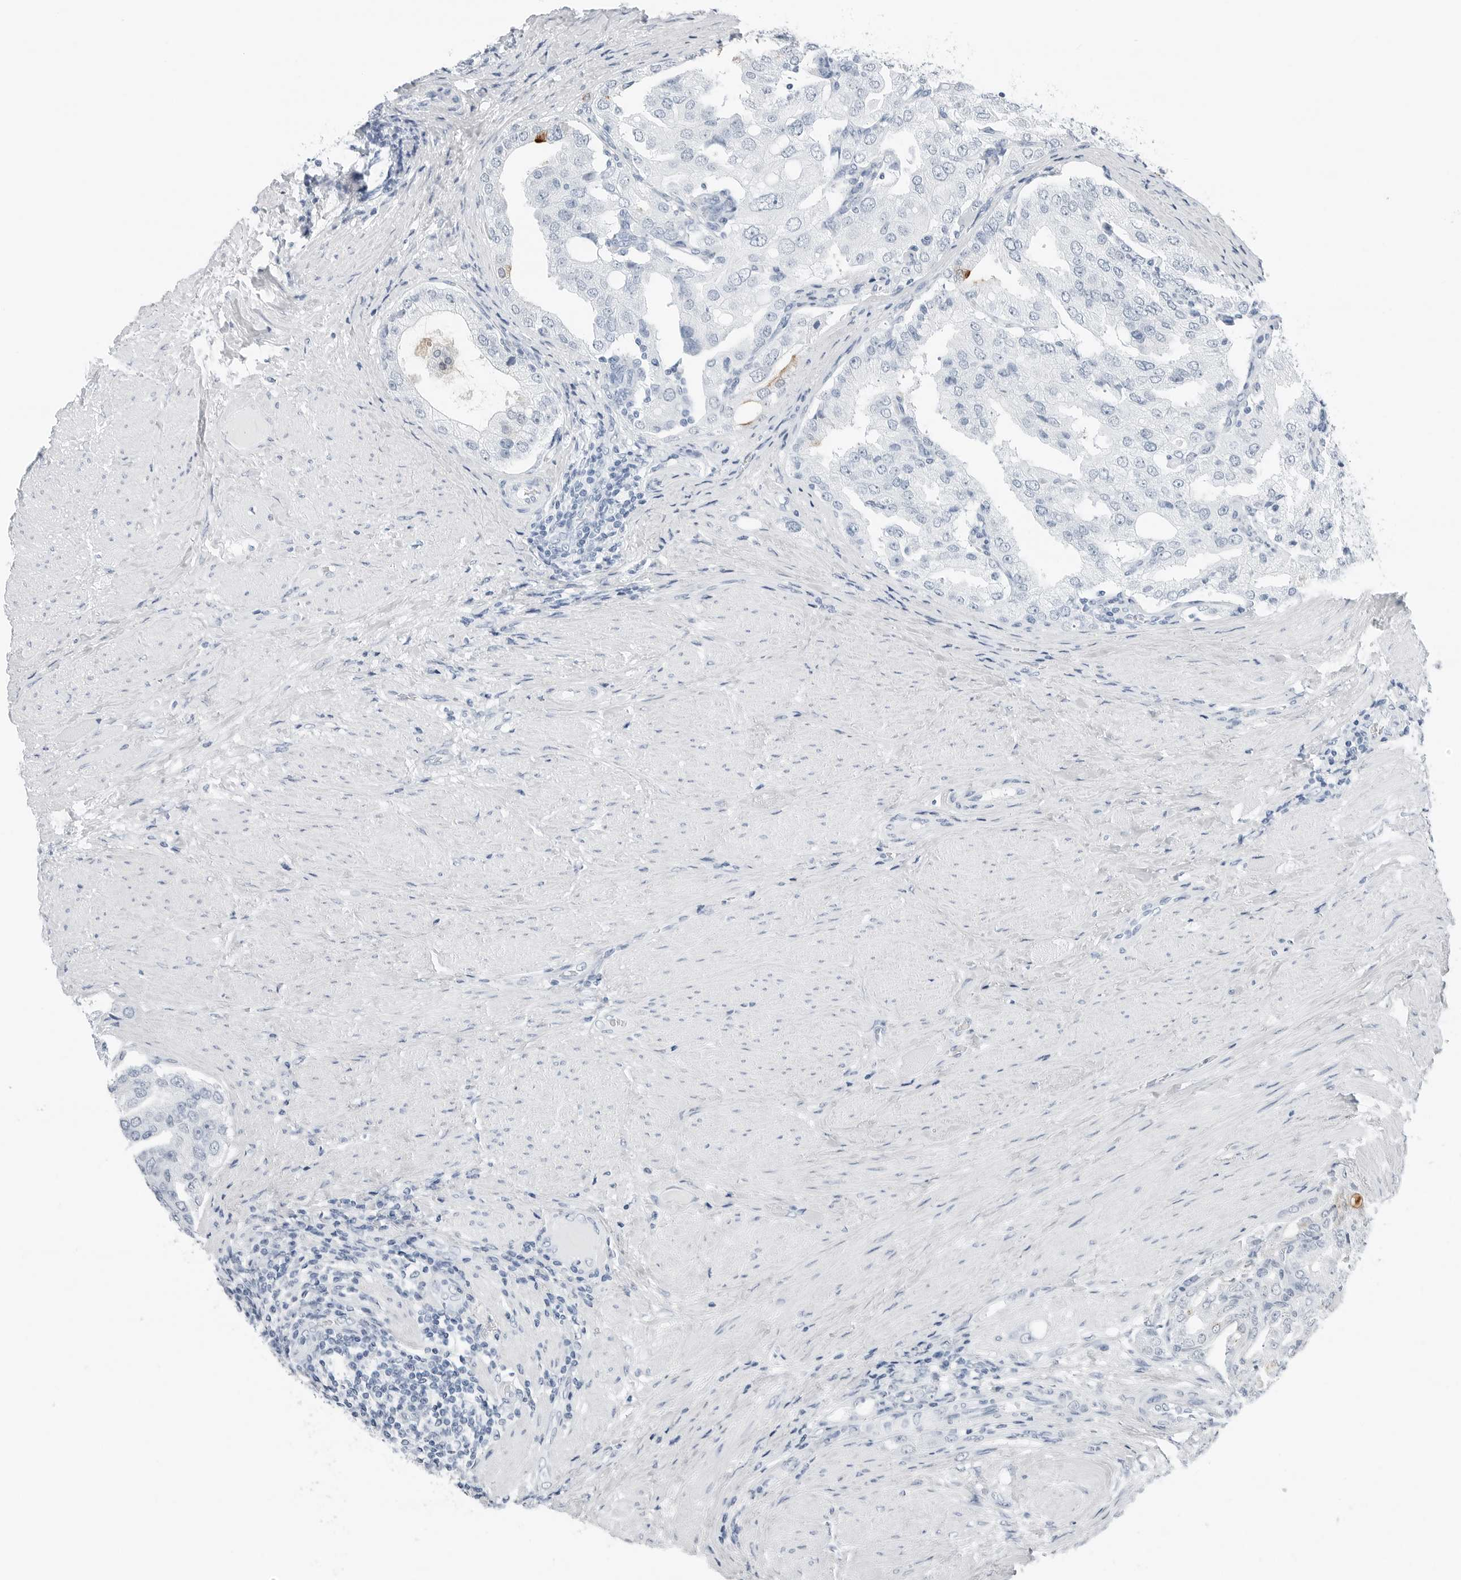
{"staining": {"intensity": "negative", "quantity": "none", "location": "none"}, "tissue": "prostate cancer", "cell_type": "Tumor cells", "image_type": "cancer", "snomed": [{"axis": "morphology", "description": "Adenocarcinoma, High grade"}, {"axis": "topography", "description": "Prostate"}], "caption": "Tumor cells are negative for protein expression in human prostate cancer.", "gene": "SLPI", "patient": {"sex": "male", "age": 50}}